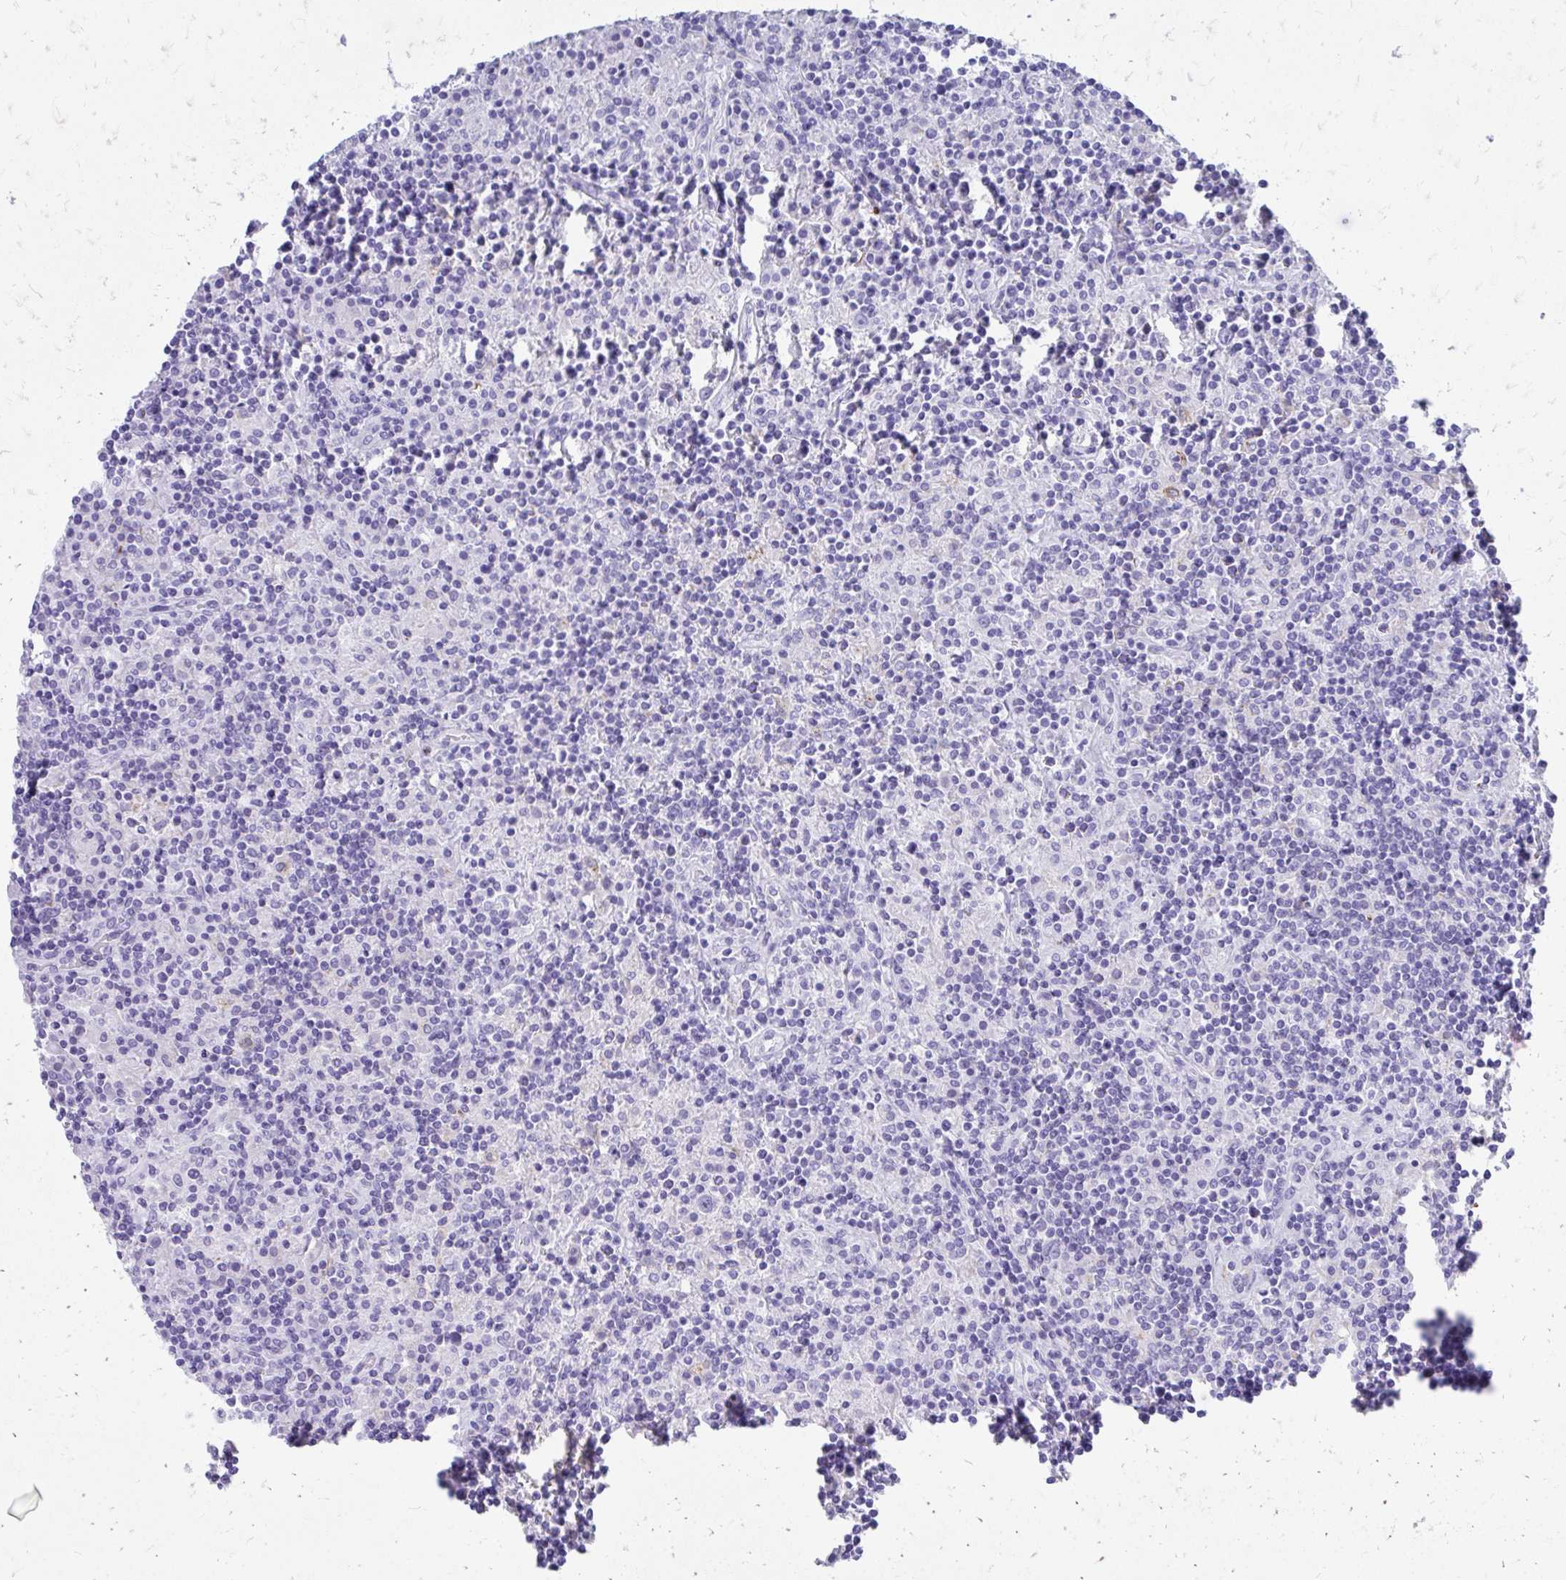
{"staining": {"intensity": "negative", "quantity": "none", "location": "none"}, "tissue": "lymphoma", "cell_type": "Tumor cells", "image_type": "cancer", "snomed": [{"axis": "morphology", "description": "Hodgkin's disease, NOS"}, {"axis": "topography", "description": "Lymph node"}], "caption": "Tumor cells show no significant expression in Hodgkin's disease. Nuclei are stained in blue.", "gene": "ZNF699", "patient": {"sex": "male", "age": 70}}